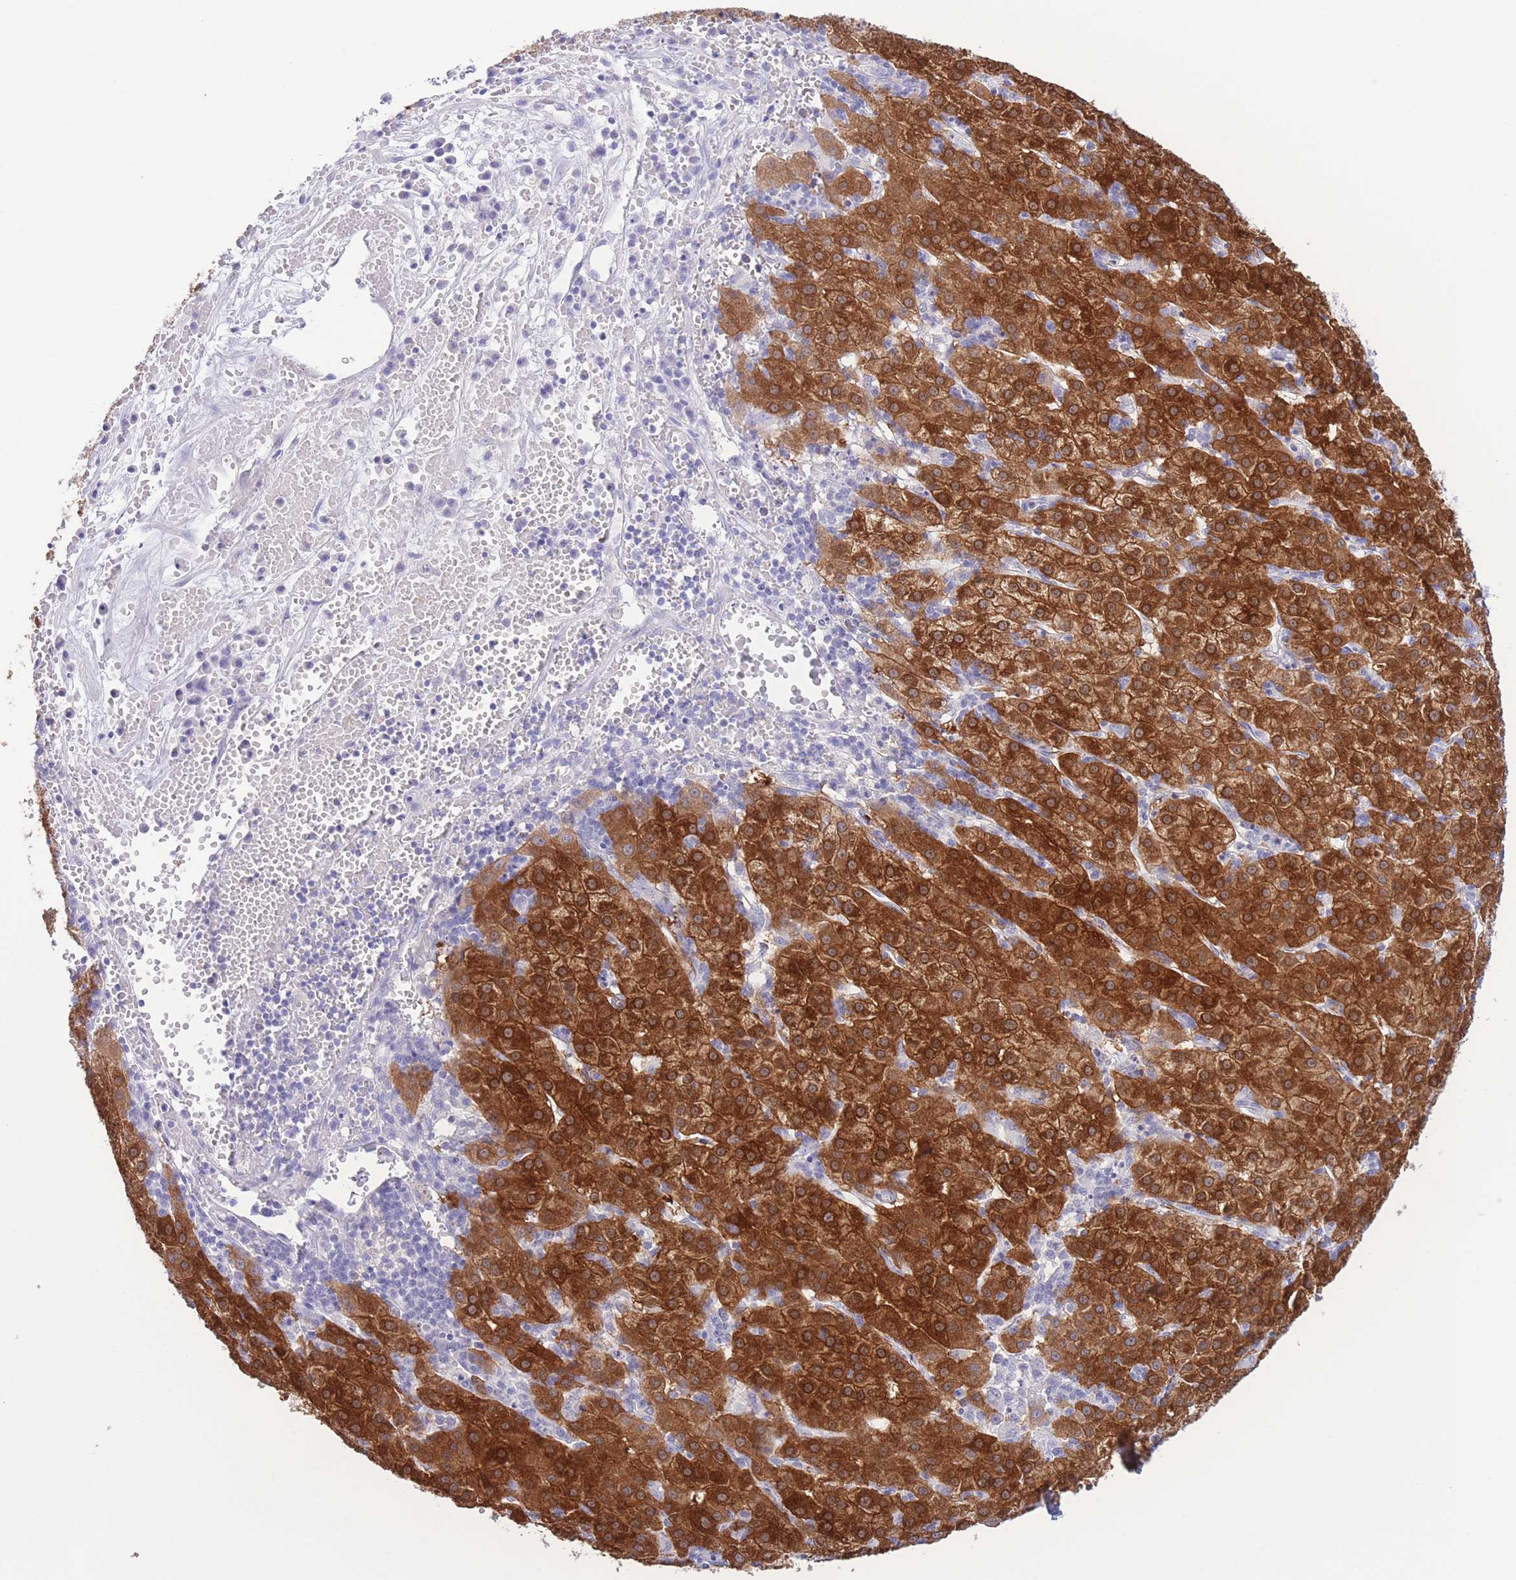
{"staining": {"intensity": "strong", "quantity": ">75%", "location": "cytoplasmic/membranous"}, "tissue": "liver cancer", "cell_type": "Tumor cells", "image_type": "cancer", "snomed": [{"axis": "morphology", "description": "Carcinoma, Hepatocellular, NOS"}, {"axis": "topography", "description": "Liver"}], "caption": "The immunohistochemical stain highlights strong cytoplasmic/membranous positivity in tumor cells of liver cancer (hepatocellular carcinoma) tissue.", "gene": "PKLR", "patient": {"sex": "male", "age": 76}}